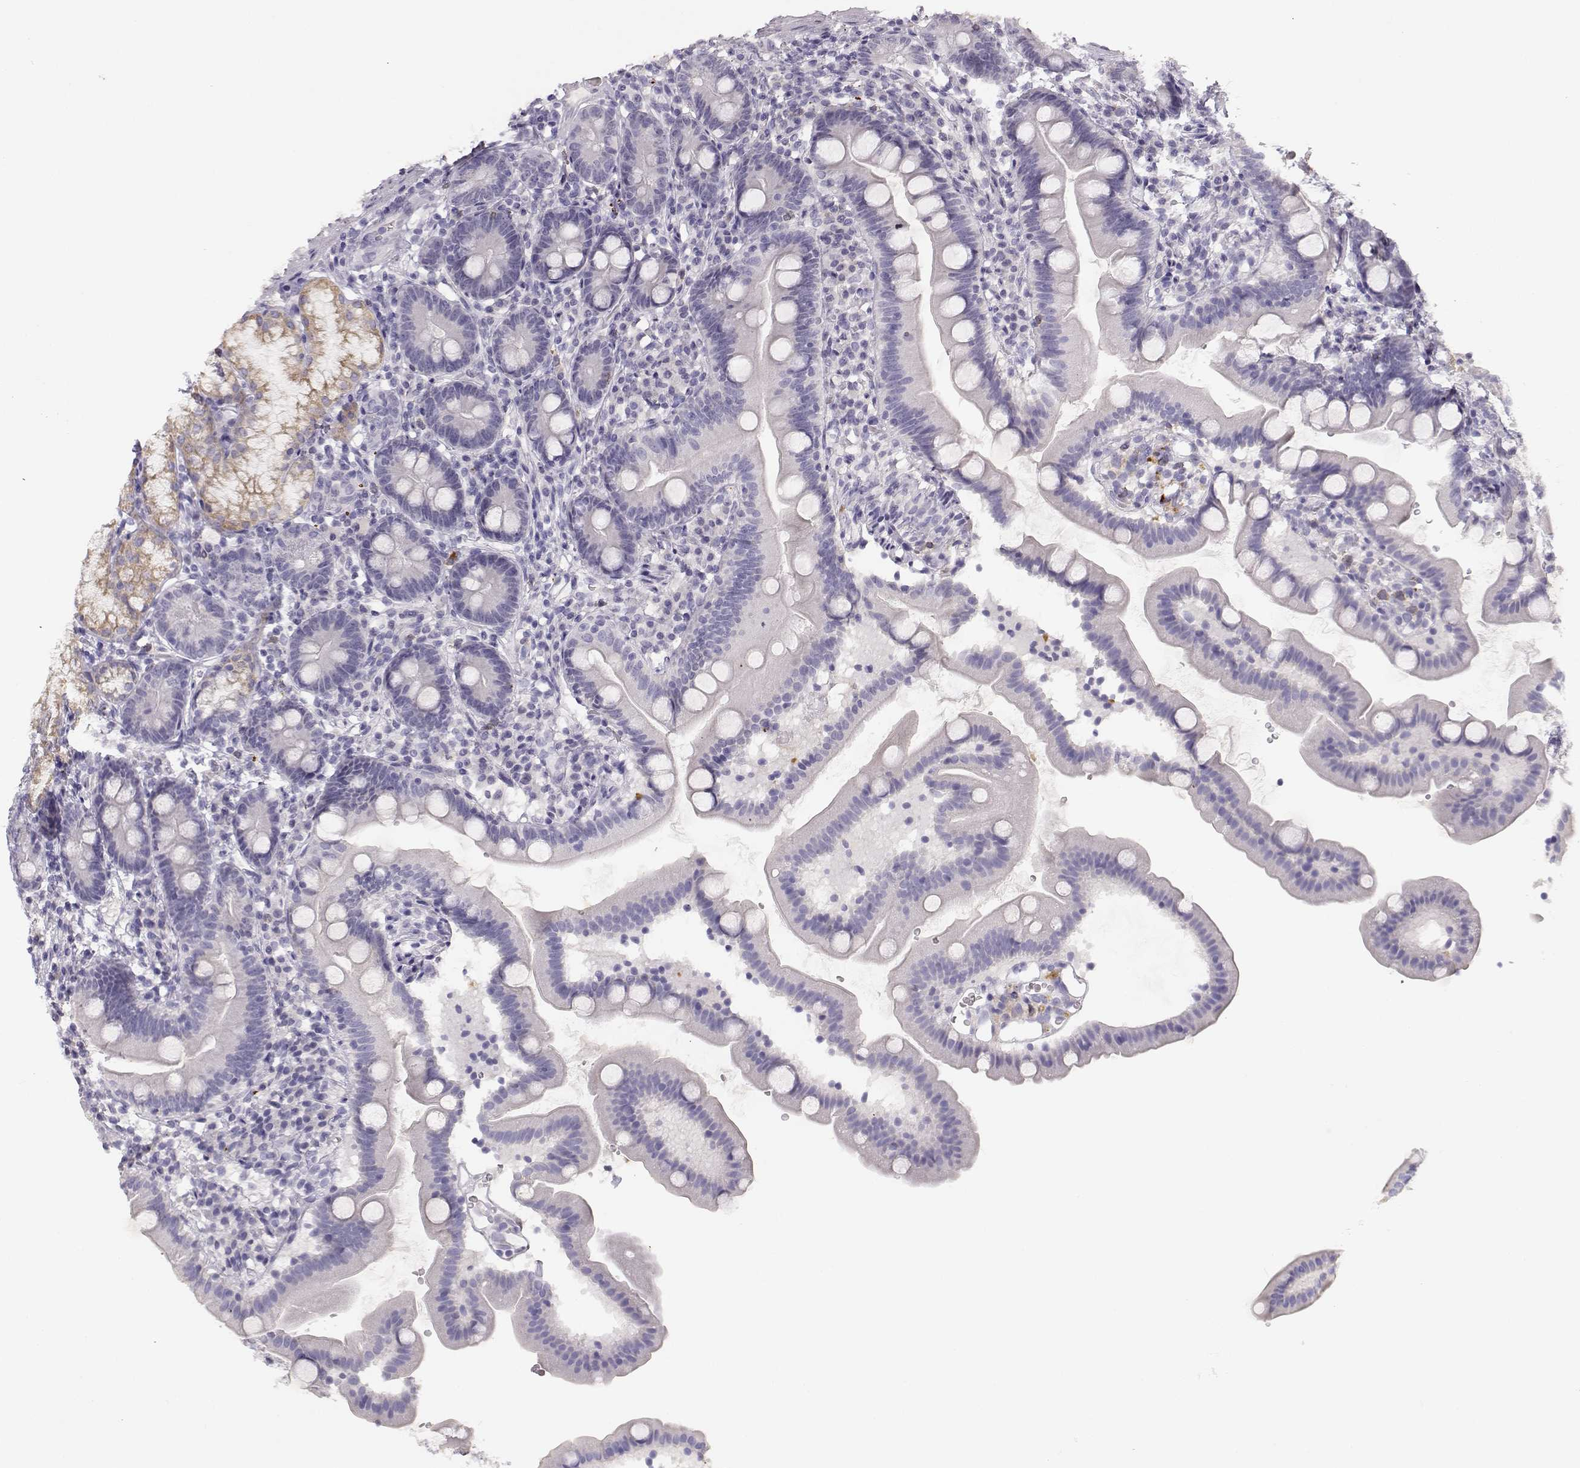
{"staining": {"intensity": "moderate", "quantity": "<25%", "location": "cytoplasmic/membranous"}, "tissue": "duodenum", "cell_type": "Glandular cells", "image_type": "normal", "snomed": [{"axis": "morphology", "description": "Normal tissue, NOS"}, {"axis": "topography", "description": "Duodenum"}], "caption": "Moderate cytoplasmic/membranous positivity is identified in about <25% of glandular cells in benign duodenum. The staining was performed using DAB (3,3'-diaminobenzidine) to visualize the protein expression in brown, while the nuclei were stained in blue with hematoxylin (Magnification: 20x).", "gene": "NUTM1", "patient": {"sex": "female", "age": 67}}